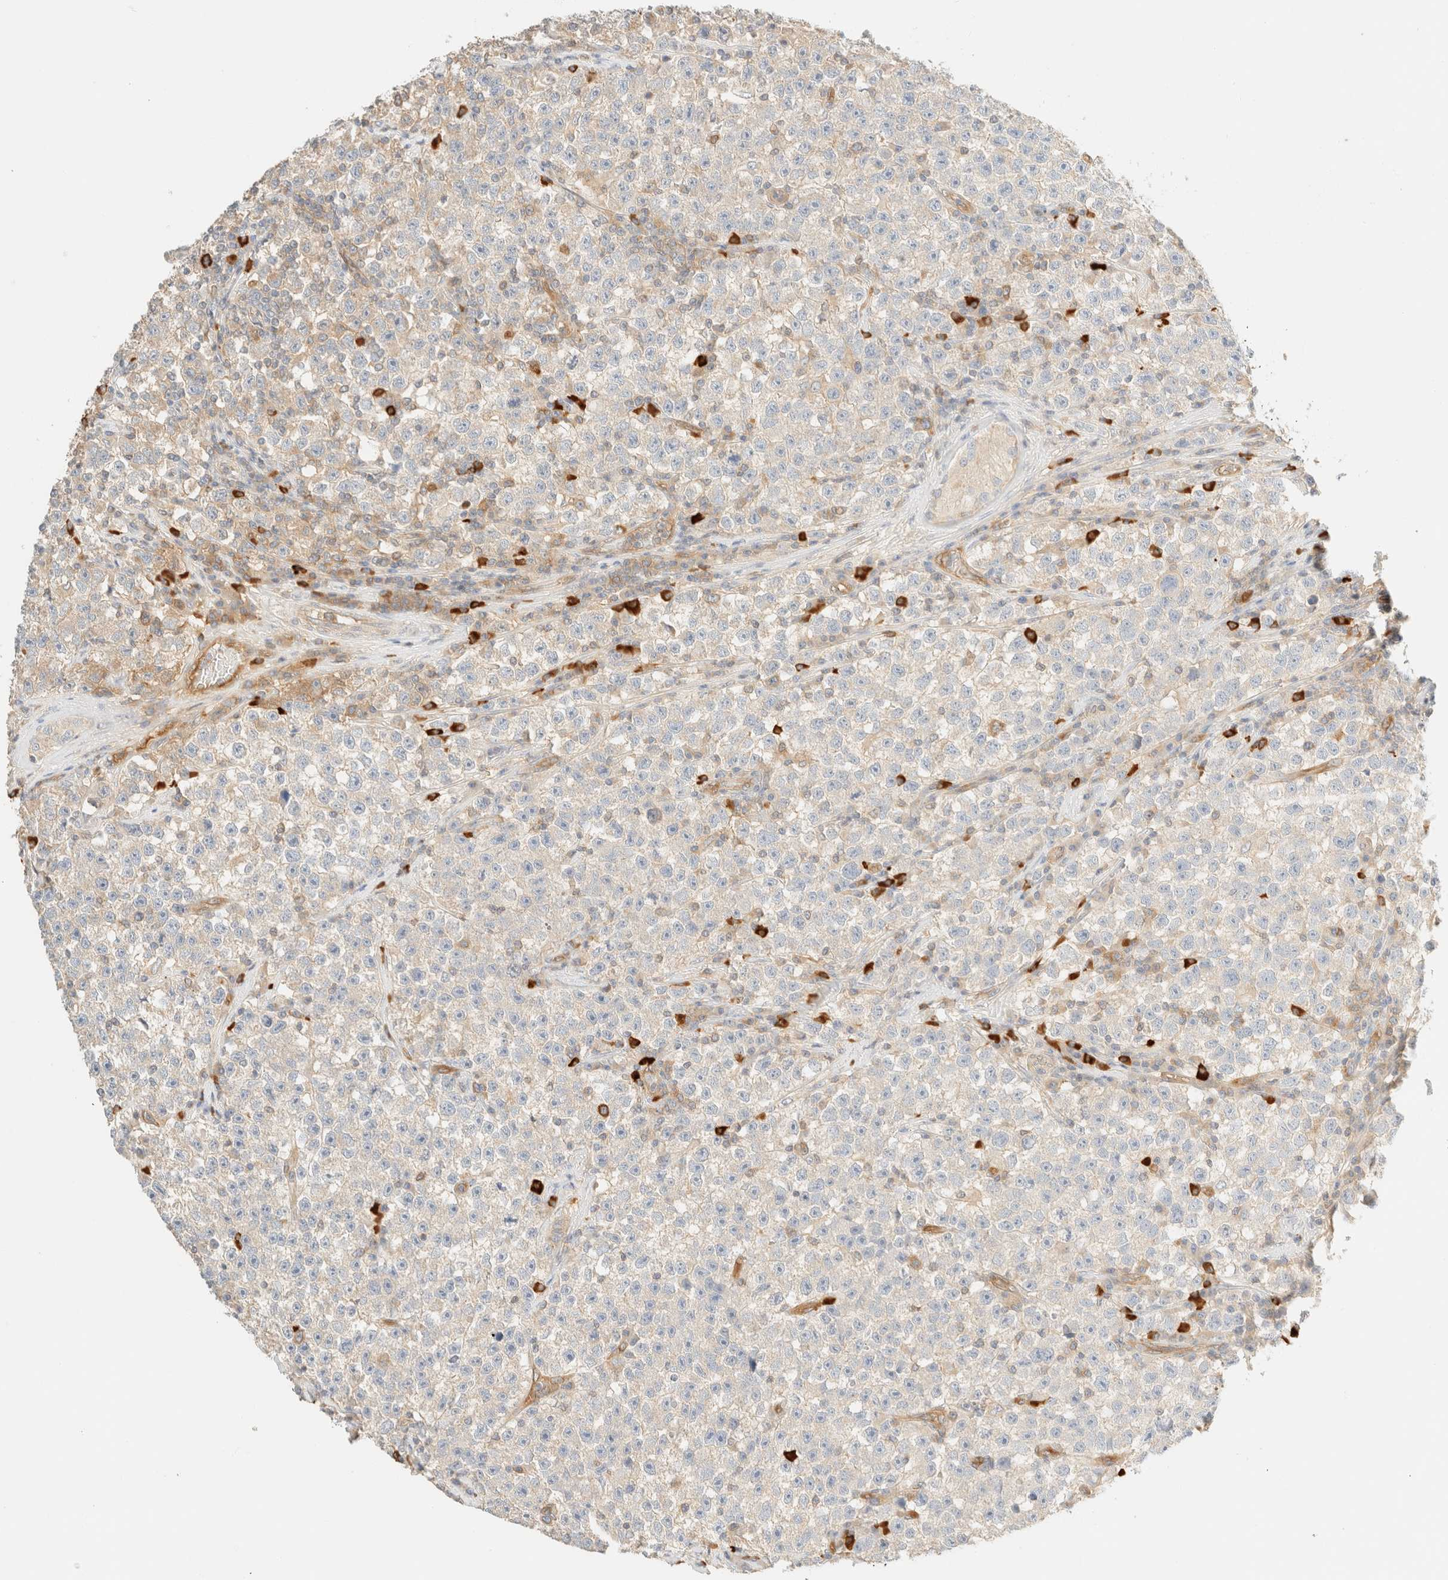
{"staining": {"intensity": "negative", "quantity": "none", "location": "none"}, "tissue": "testis cancer", "cell_type": "Tumor cells", "image_type": "cancer", "snomed": [{"axis": "morphology", "description": "Seminoma, NOS"}, {"axis": "topography", "description": "Testis"}], "caption": "Immunohistochemistry photomicrograph of neoplastic tissue: testis seminoma stained with DAB exhibits no significant protein positivity in tumor cells.", "gene": "FHOD1", "patient": {"sex": "male", "age": 22}}